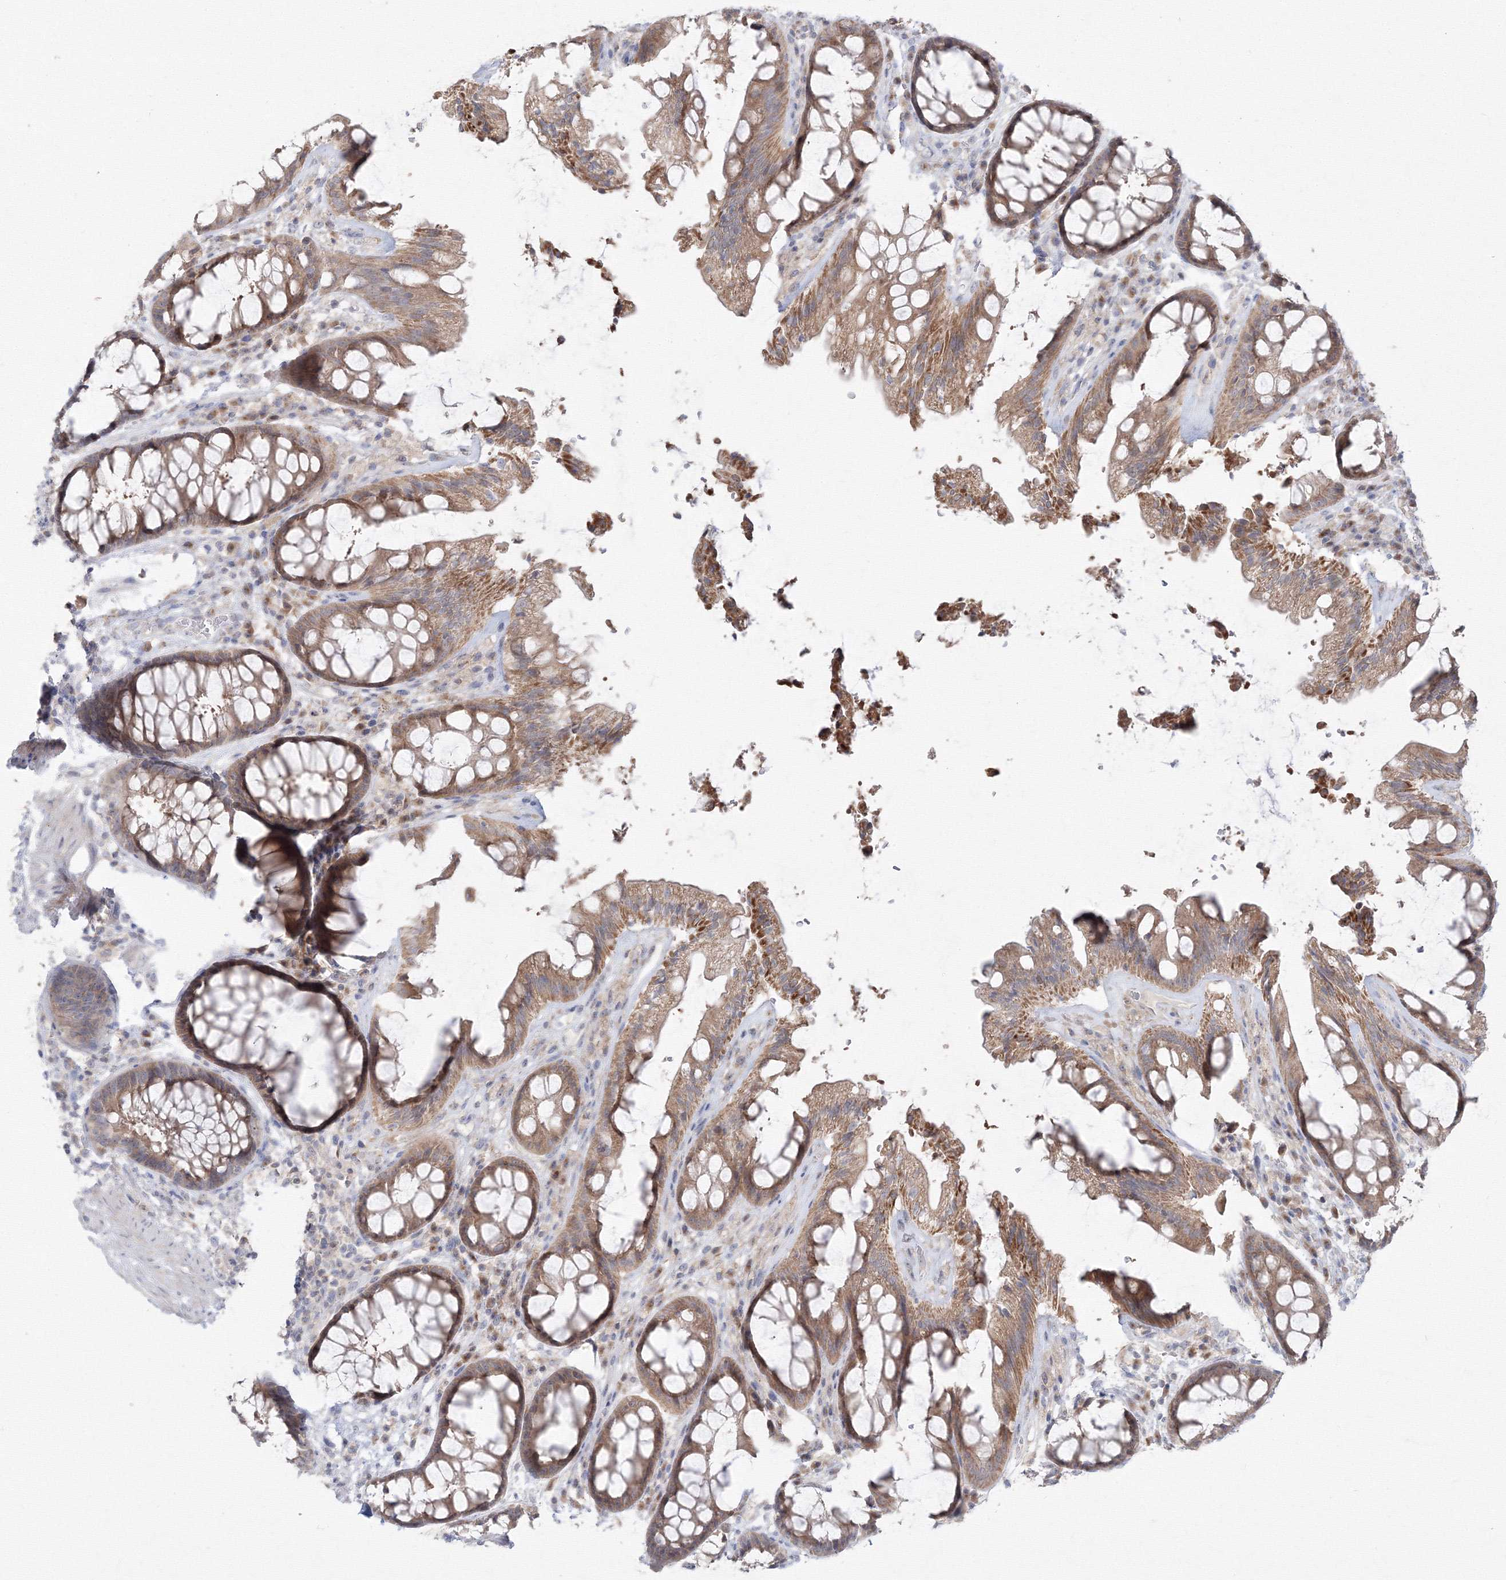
{"staining": {"intensity": "moderate", "quantity": ">75%", "location": "cytoplasmic/membranous"}, "tissue": "rectum", "cell_type": "Glandular cells", "image_type": "normal", "snomed": [{"axis": "morphology", "description": "Normal tissue, NOS"}, {"axis": "topography", "description": "Rectum"}], "caption": "Rectum stained with a protein marker displays moderate staining in glandular cells.", "gene": "FBXL8", "patient": {"sex": "female", "age": 46}}